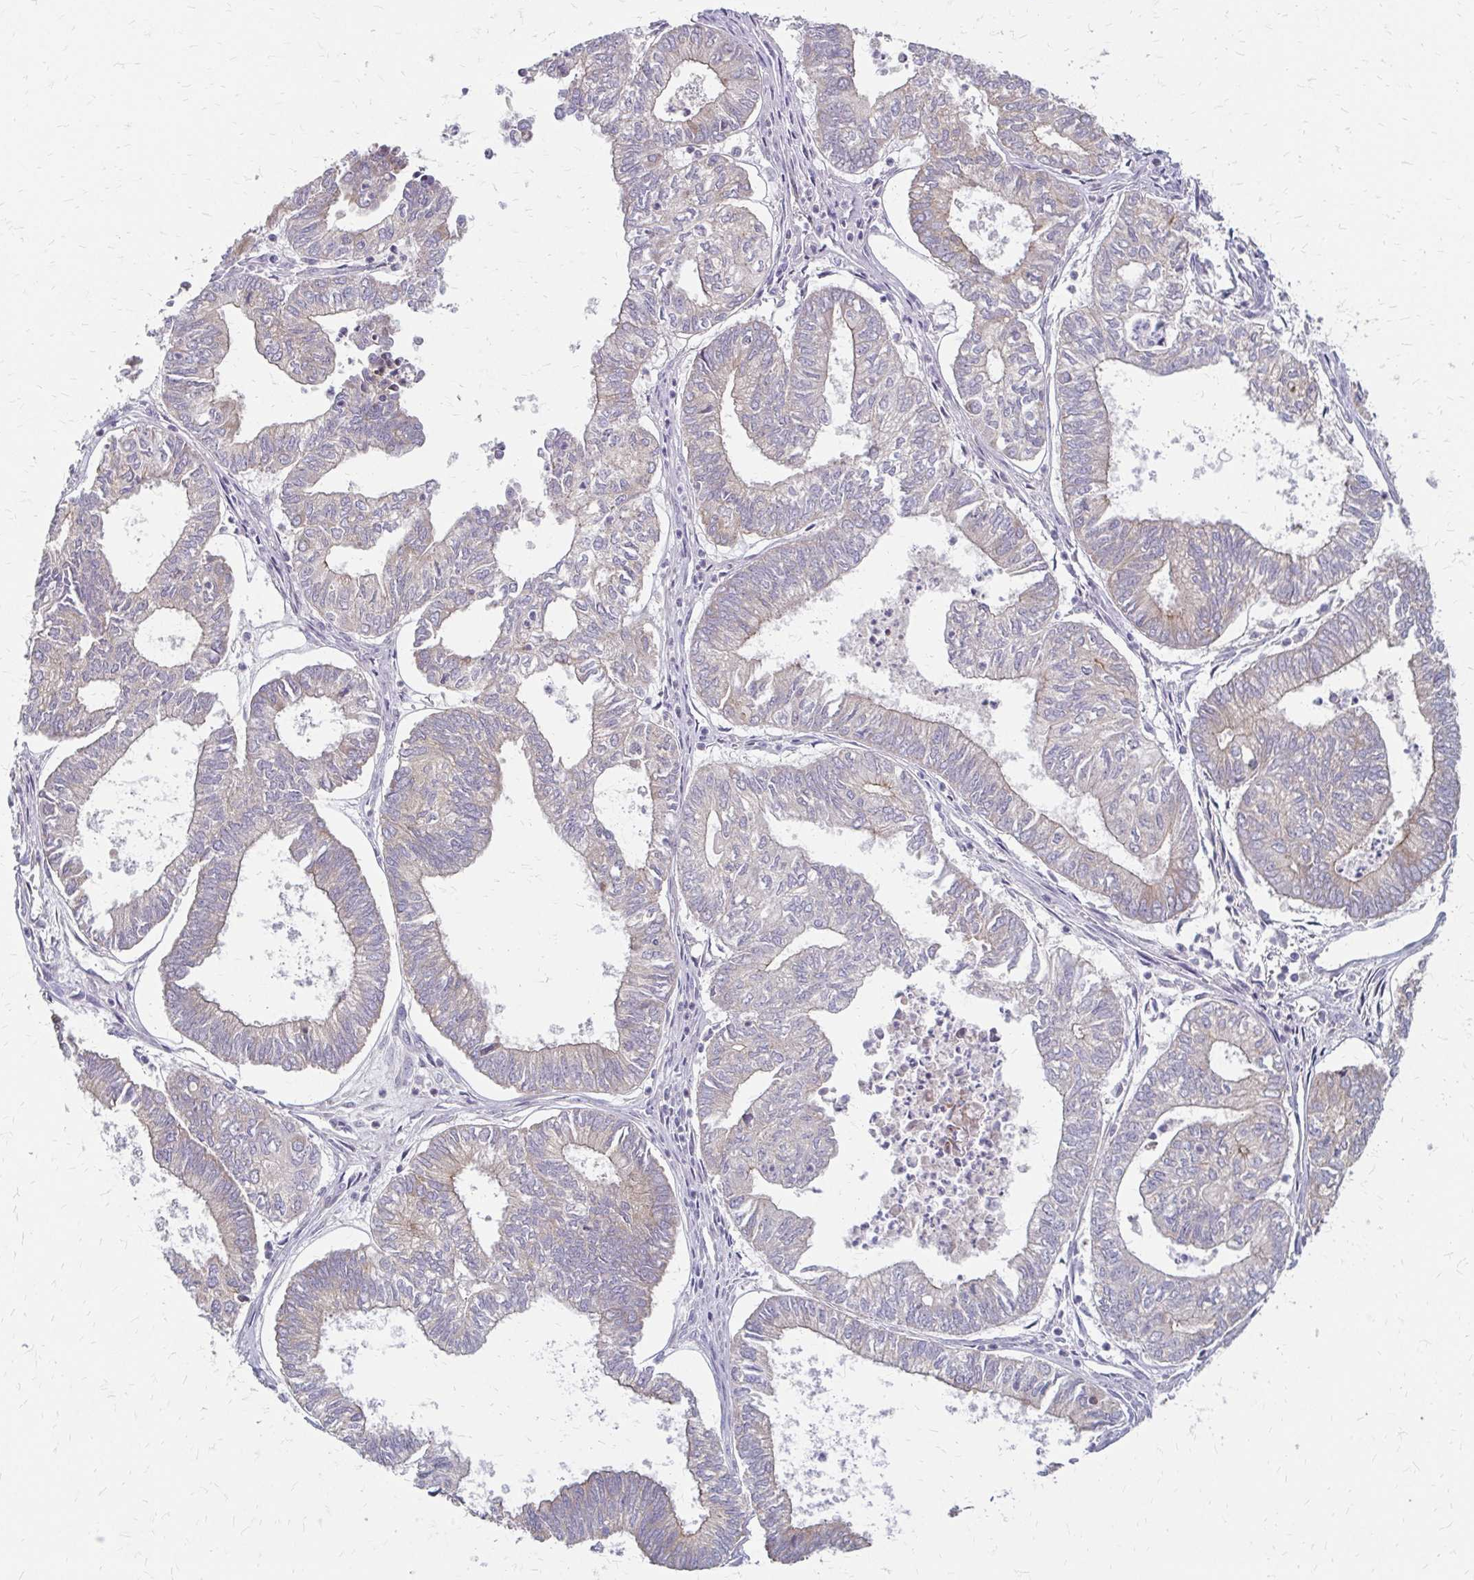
{"staining": {"intensity": "weak", "quantity": "<25%", "location": "cytoplasmic/membranous"}, "tissue": "ovarian cancer", "cell_type": "Tumor cells", "image_type": "cancer", "snomed": [{"axis": "morphology", "description": "Carcinoma, endometroid"}, {"axis": "topography", "description": "Ovary"}], "caption": "An immunohistochemistry (IHC) photomicrograph of endometroid carcinoma (ovarian) is shown. There is no staining in tumor cells of endometroid carcinoma (ovarian). (DAB immunohistochemistry visualized using brightfield microscopy, high magnification).", "gene": "ZNF383", "patient": {"sex": "female", "age": 64}}